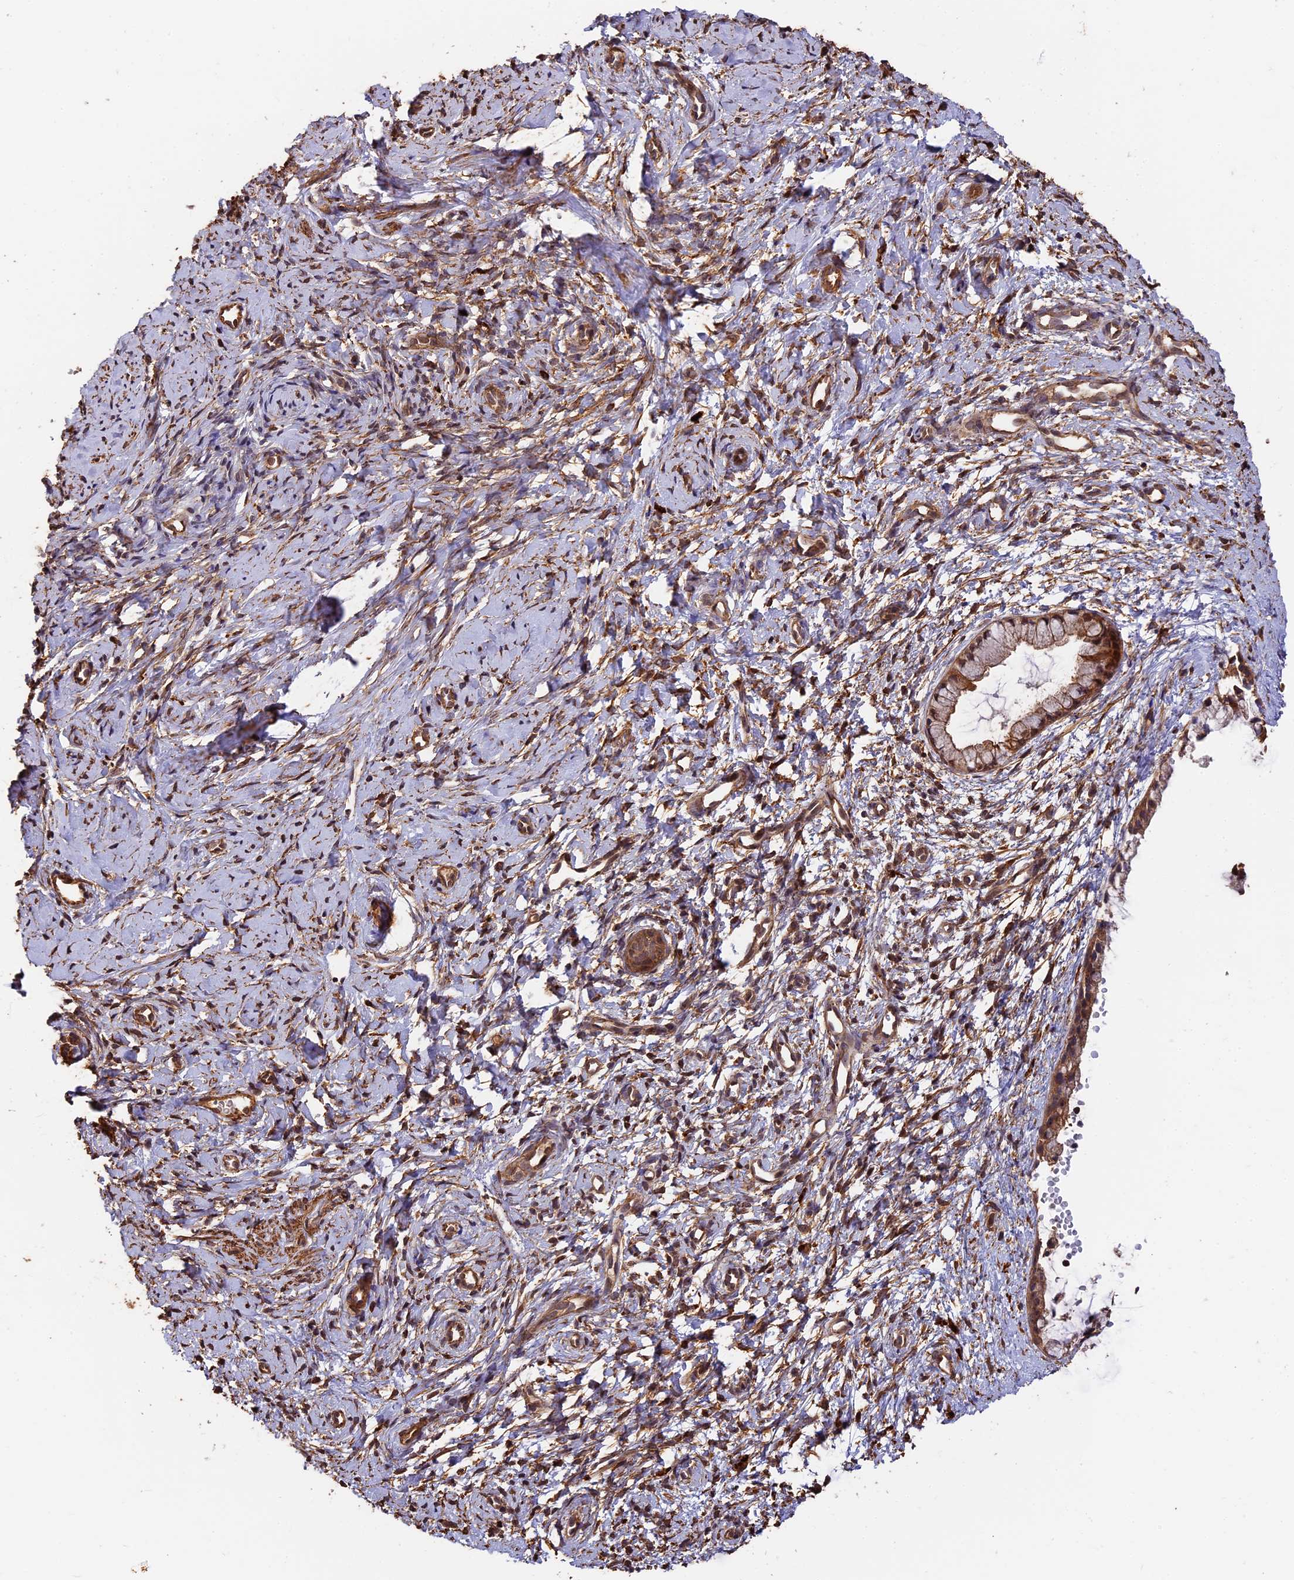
{"staining": {"intensity": "moderate", "quantity": ">75%", "location": "cytoplasmic/membranous,nuclear"}, "tissue": "cervix", "cell_type": "Glandular cells", "image_type": "normal", "snomed": [{"axis": "morphology", "description": "Normal tissue, NOS"}, {"axis": "topography", "description": "Cervix"}], "caption": "Glandular cells demonstrate medium levels of moderate cytoplasmic/membranous,nuclear positivity in about >75% of cells in benign human cervix. (Stains: DAB (3,3'-diaminobenzidine) in brown, nuclei in blue, Microscopy: brightfield microscopy at high magnification).", "gene": "MMP15", "patient": {"sex": "female", "age": 57}}